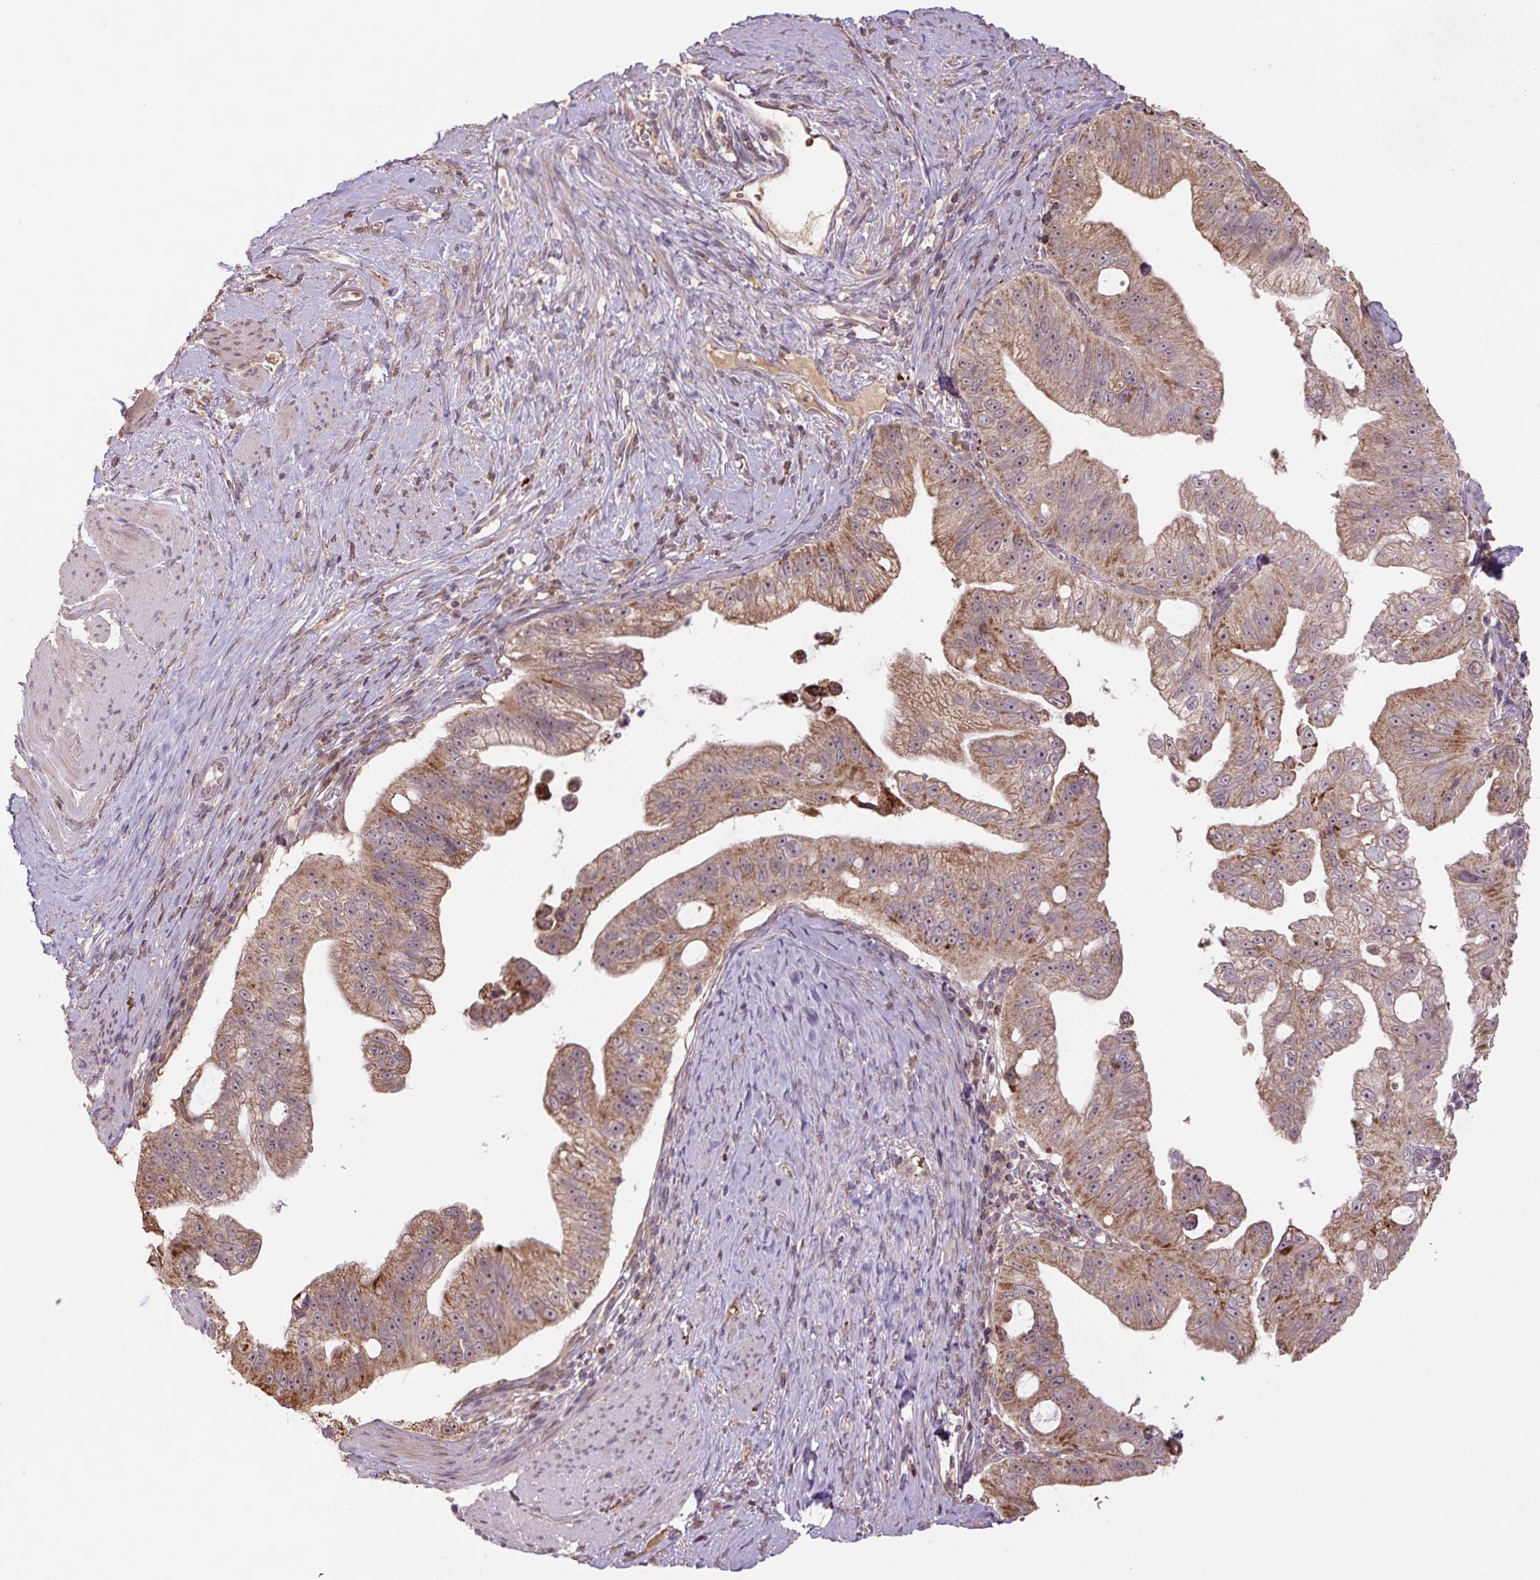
{"staining": {"intensity": "moderate", "quantity": ">75%", "location": "cytoplasmic/membranous"}, "tissue": "pancreatic cancer", "cell_type": "Tumor cells", "image_type": "cancer", "snomed": [{"axis": "morphology", "description": "Adenocarcinoma, NOS"}, {"axis": "topography", "description": "Pancreas"}], "caption": "A high-resolution photomicrograph shows immunohistochemistry staining of pancreatic cancer, which shows moderate cytoplasmic/membranous positivity in about >75% of tumor cells.", "gene": "TMEM160", "patient": {"sex": "male", "age": 70}}